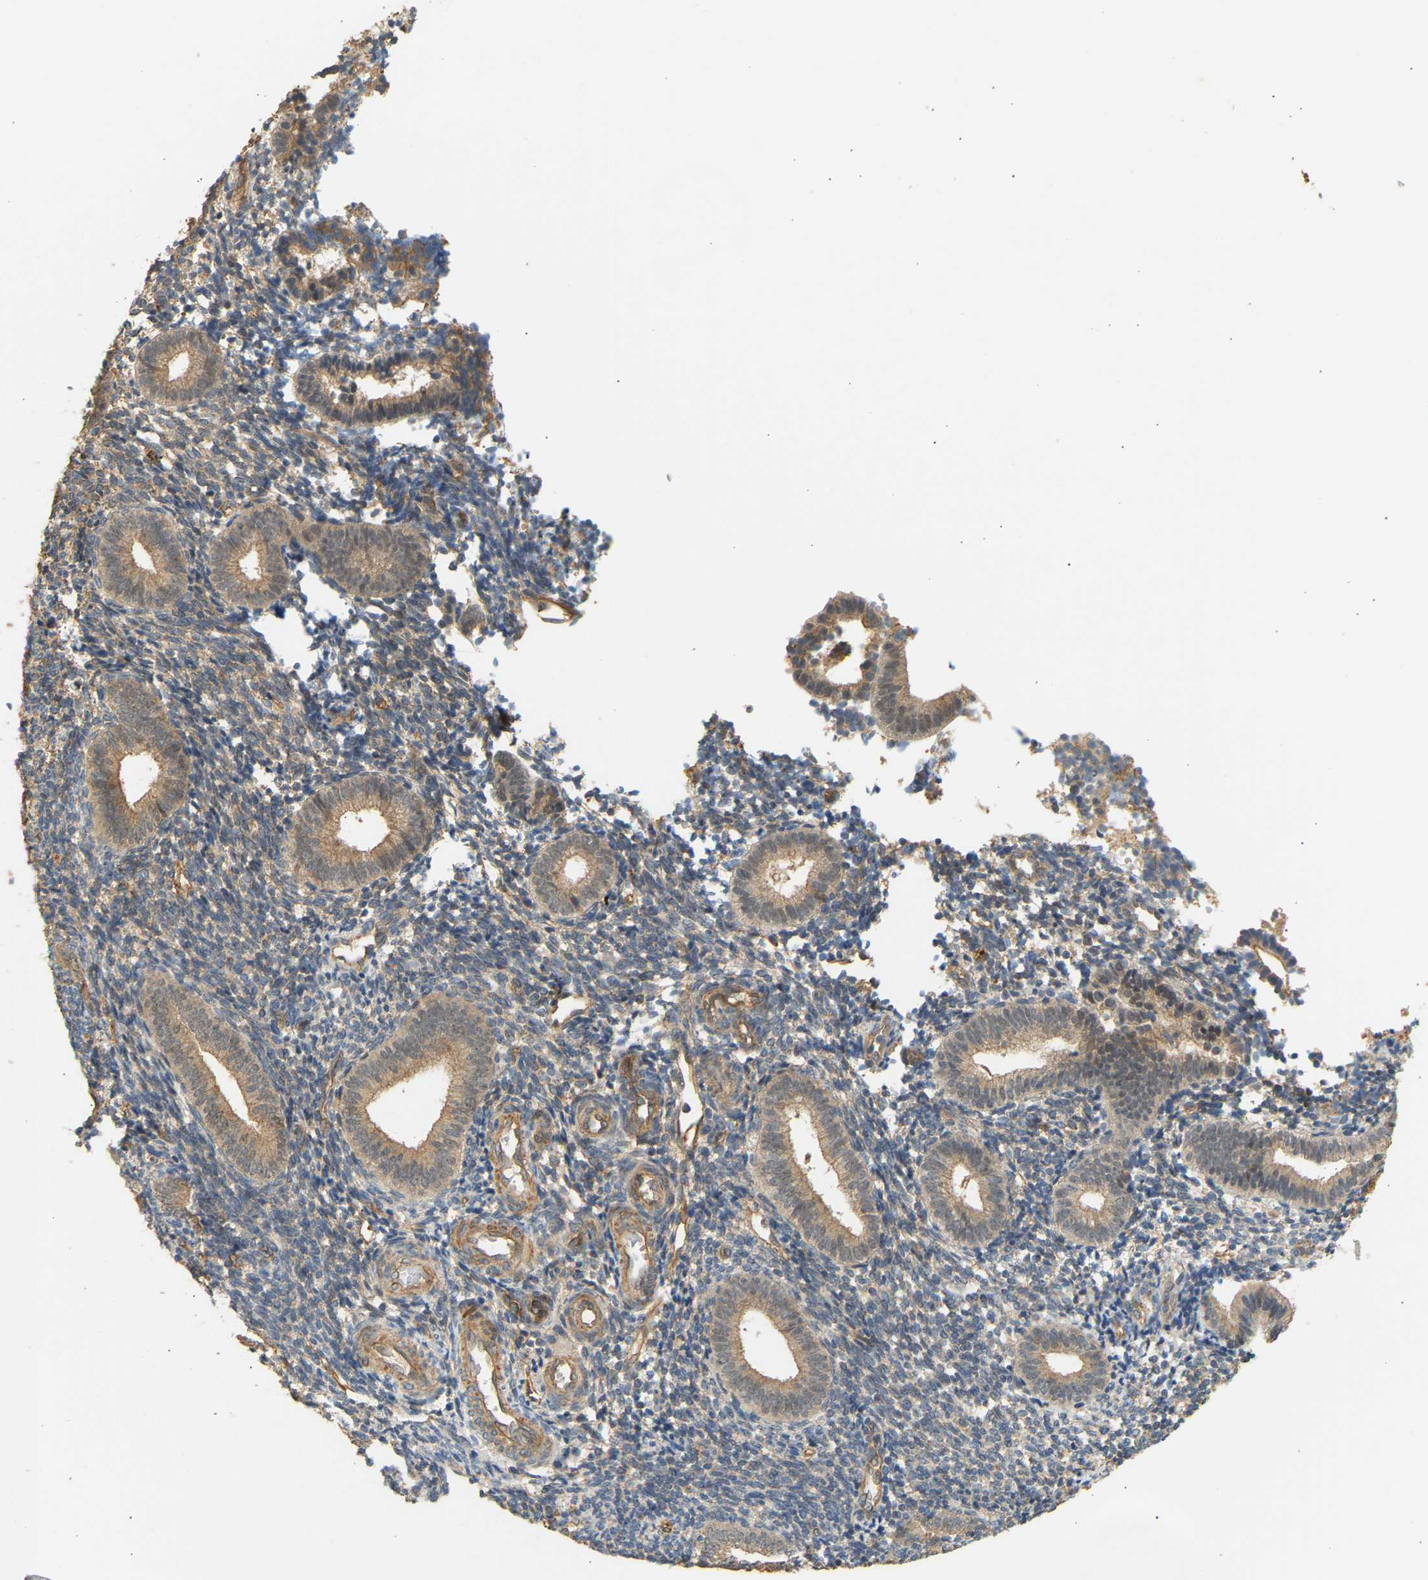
{"staining": {"intensity": "weak", "quantity": "25%-75%", "location": "cytoplasmic/membranous"}, "tissue": "endometrium", "cell_type": "Cells in endometrial stroma", "image_type": "normal", "snomed": [{"axis": "morphology", "description": "Normal tissue, NOS"}, {"axis": "topography", "description": "Uterus"}, {"axis": "topography", "description": "Endometrium"}], "caption": "Immunohistochemistry micrograph of unremarkable endometrium: human endometrium stained using IHC displays low levels of weak protein expression localized specifically in the cytoplasmic/membranous of cells in endometrial stroma, appearing as a cytoplasmic/membranous brown color.", "gene": "RGL1", "patient": {"sex": "female", "age": 33}}